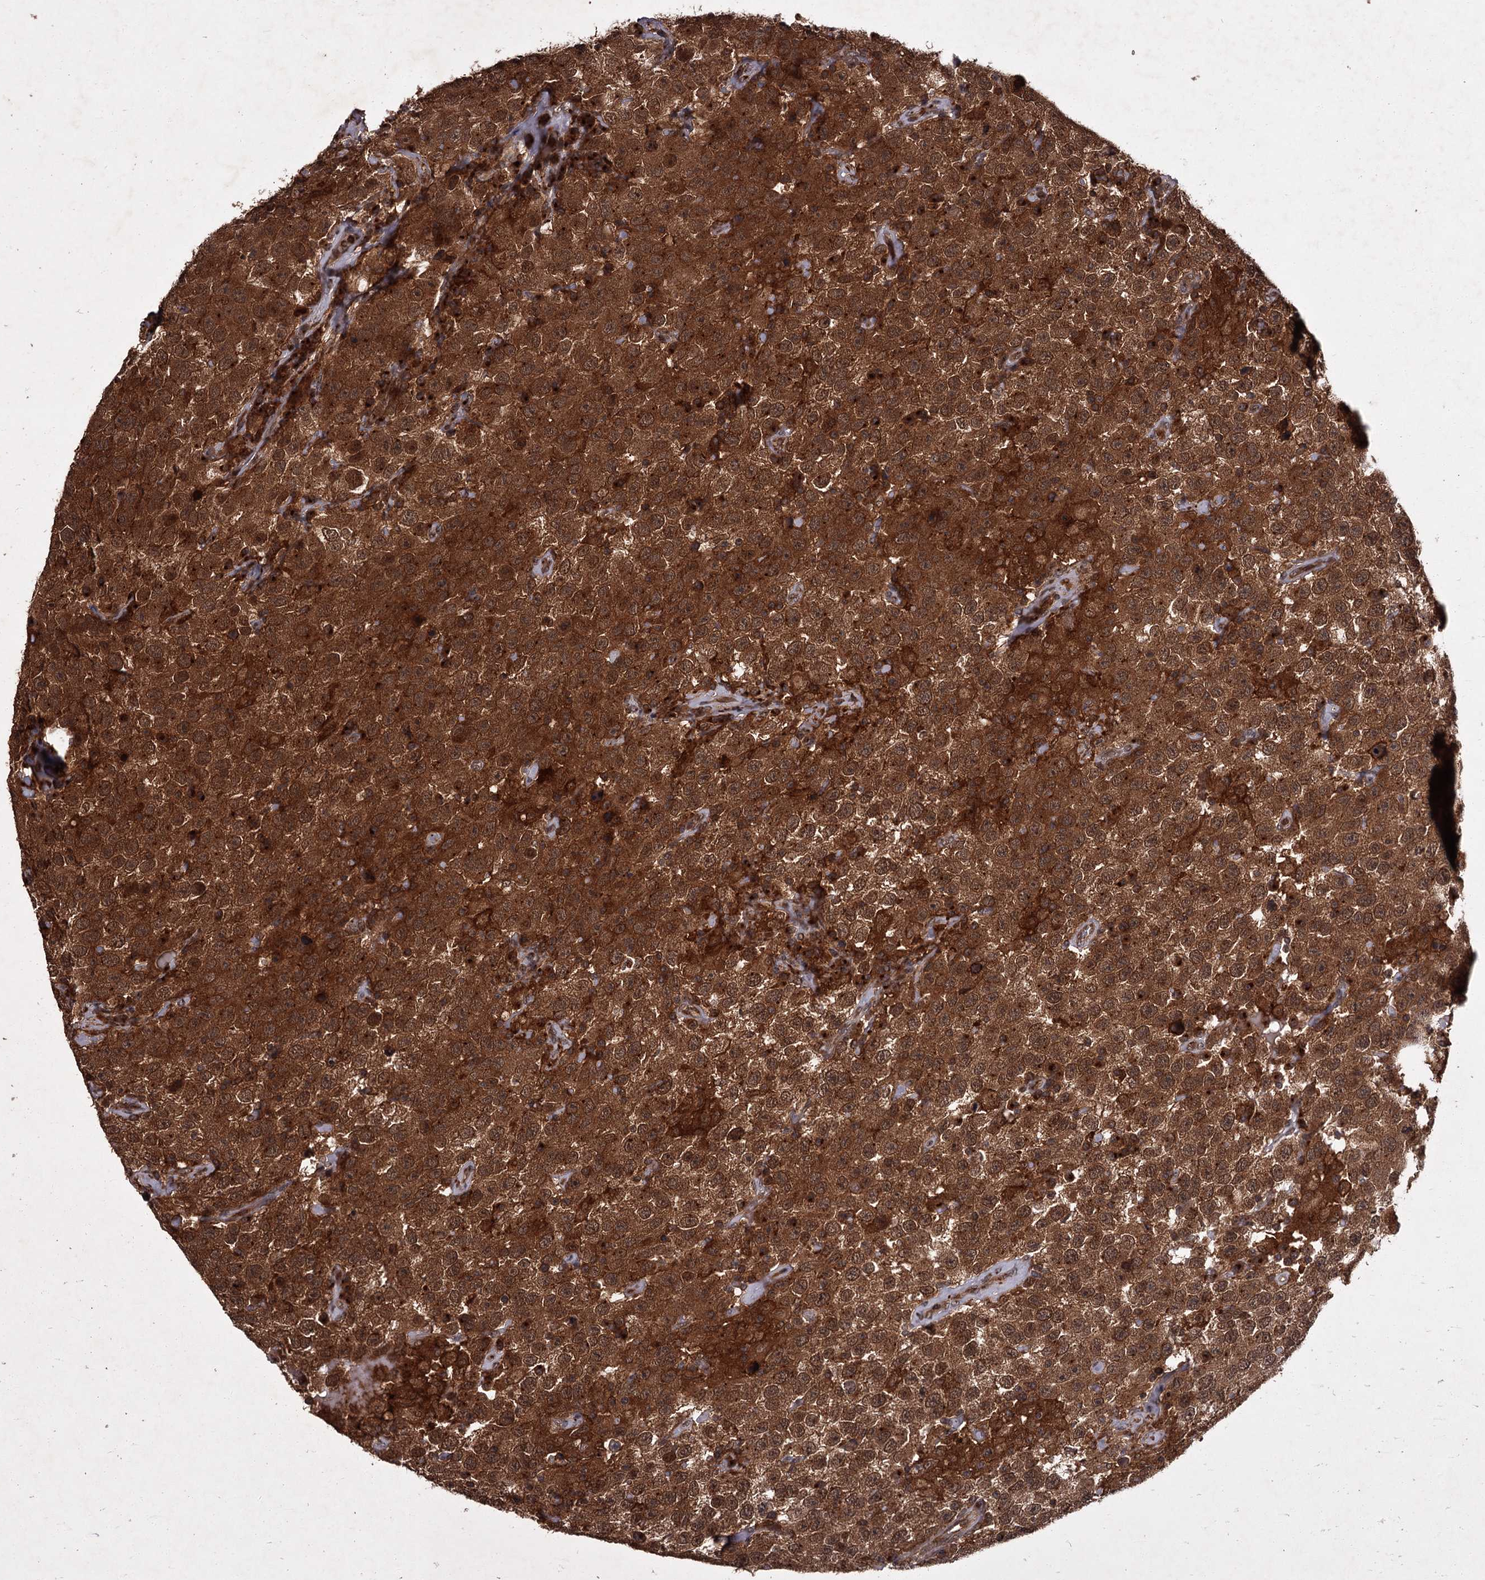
{"staining": {"intensity": "strong", "quantity": ">75%", "location": "cytoplasmic/membranous,nuclear"}, "tissue": "testis cancer", "cell_type": "Tumor cells", "image_type": "cancer", "snomed": [{"axis": "morphology", "description": "Seminoma, NOS"}, {"axis": "topography", "description": "Testis"}], "caption": "Human seminoma (testis) stained with a protein marker exhibits strong staining in tumor cells.", "gene": "TBC1D23", "patient": {"sex": "male", "age": 41}}